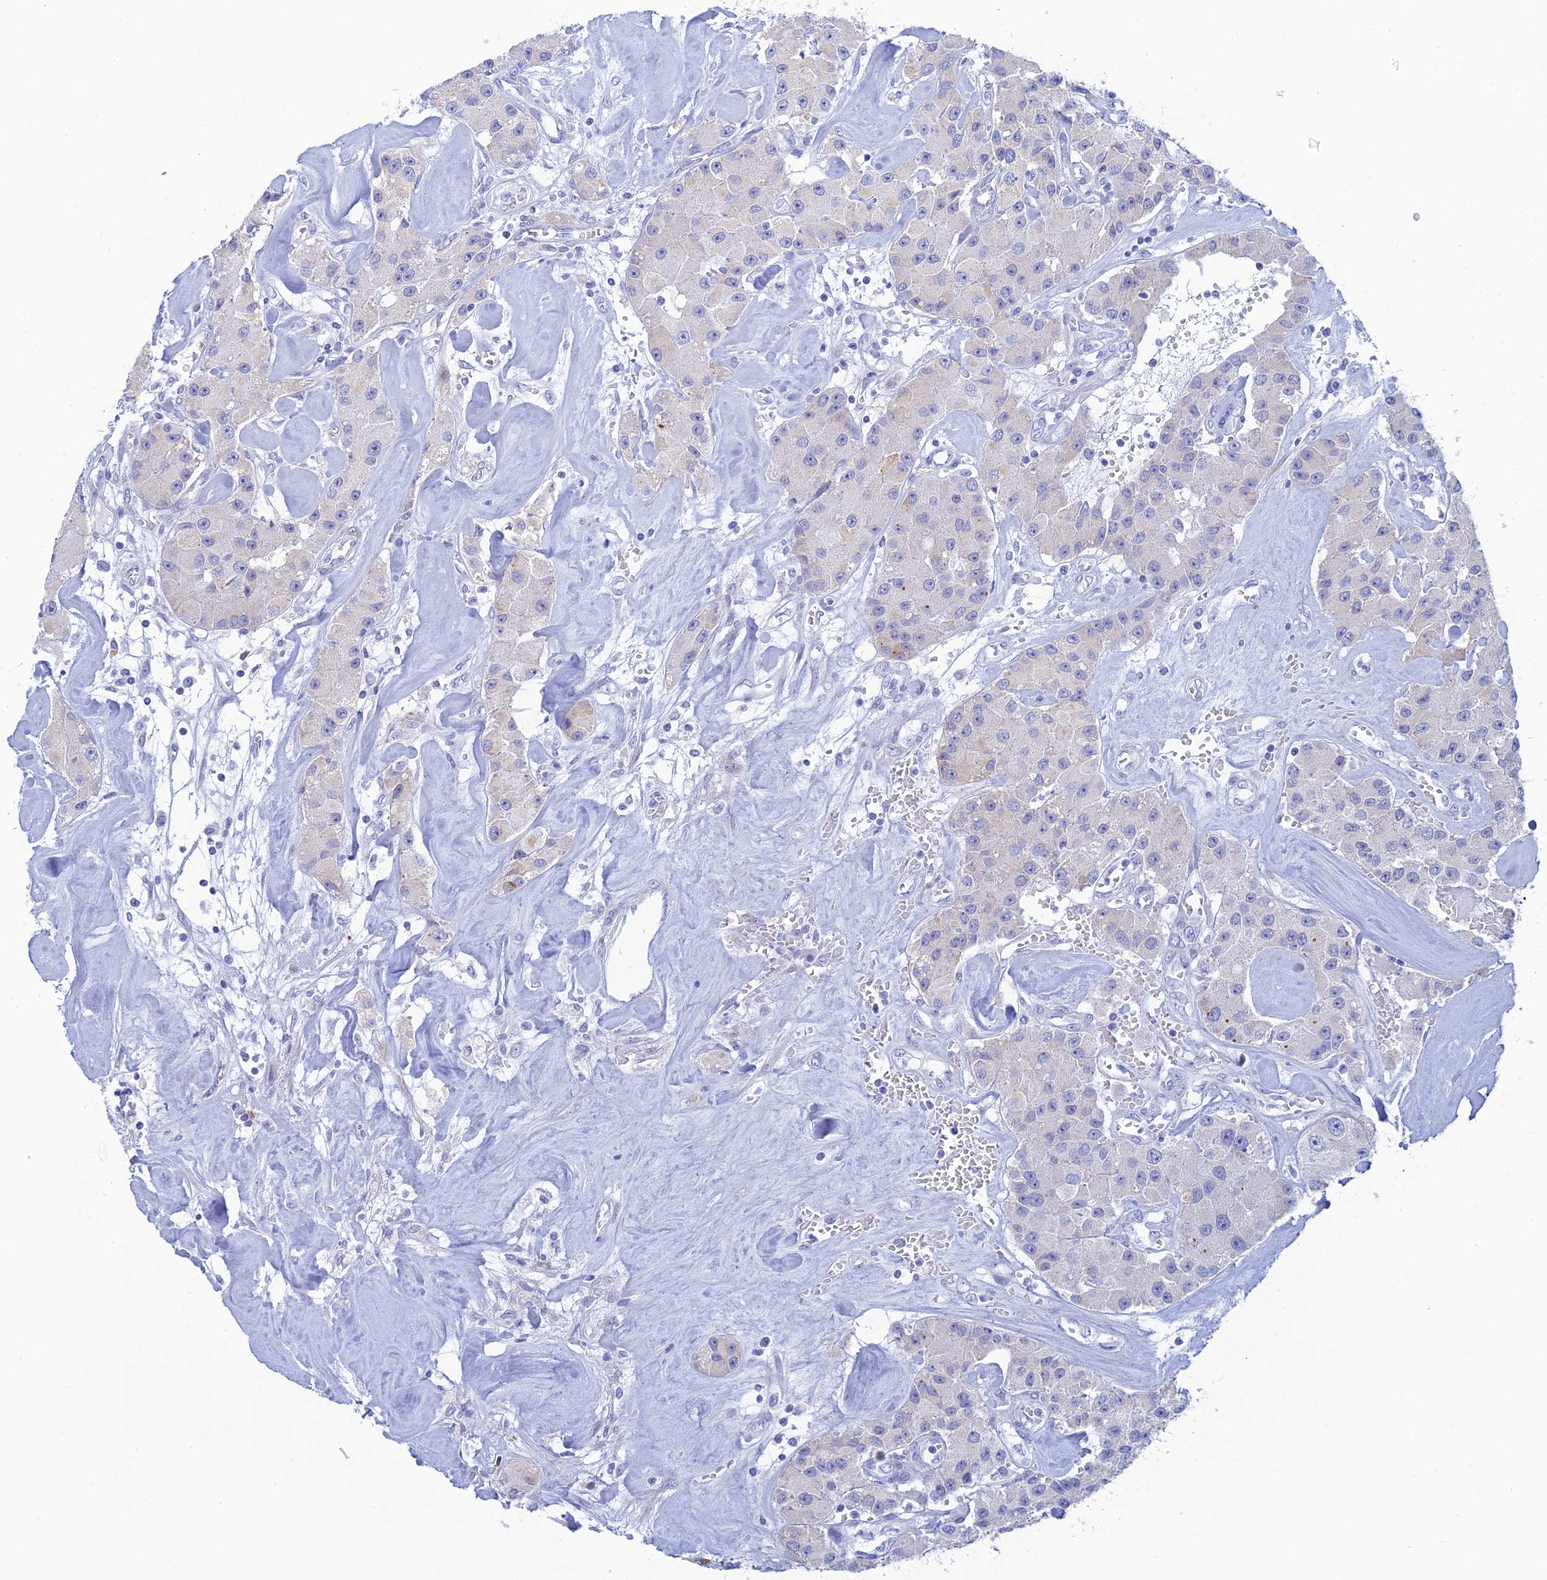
{"staining": {"intensity": "negative", "quantity": "none", "location": "none"}, "tissue": "carcinoid", "cell_type": "Tumor cells", "image_type": "cancer", "snomed": [{"axis": "morphology", "description": "Carcinoid, malignant, NOS"}, {"axis": "topography", "description": "Pancreas"}], "caption": "High power microscopy image of an IHC photomicrograph of carcinoid, revealing no significant positivity in tumor cells.", "gene": "CEP152", "patient": {"sex": "male", "age": 41}}